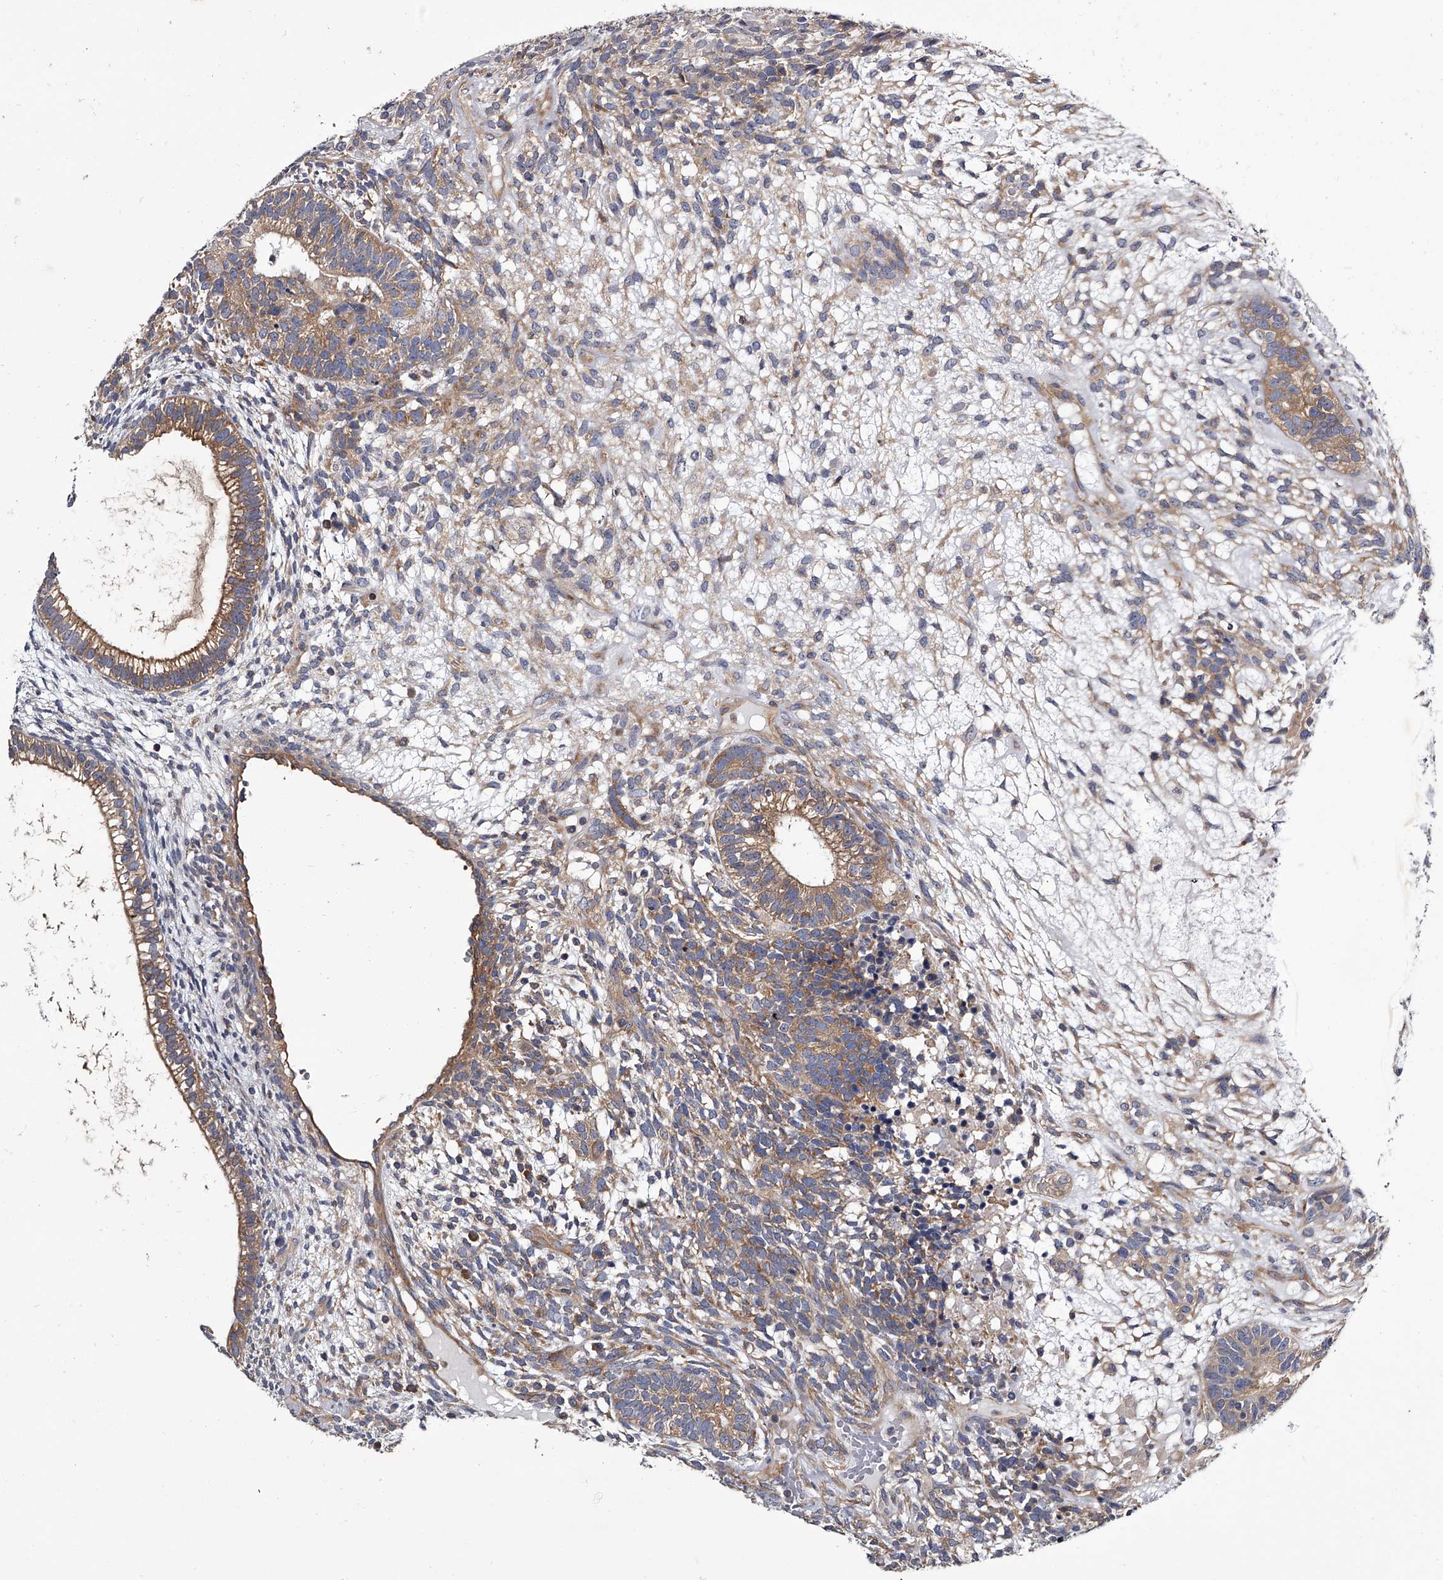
{"staining": {"intensity": "weak", "quantity": ">75%", "location": "cytoplasmic/membranous"}, "tissue": "testis cancer", "cell_type": "Tumor cells", "image_type": "cancer", "snomed": [{"axis": "morphology", "description": "Seminoma, NOS"}, {"axis": "morphology", "description": "Carcinoma, Embryonal, NOS"}, {"axis": "topography", "description": "Testis"}], "caption": "Immunohistochemistry photomicrograph of neoplastic tissue: human testis cancer (seminoma) stained using immunohistochemistry displays low levels of weak protein expression localized specifically in the cytoplasmic/membranous of tumor cells, appearing as a cytoplasmic/membranous brown color.", "gene": "GAPVD1", "patient": {"sex": "male", "age": 28}}